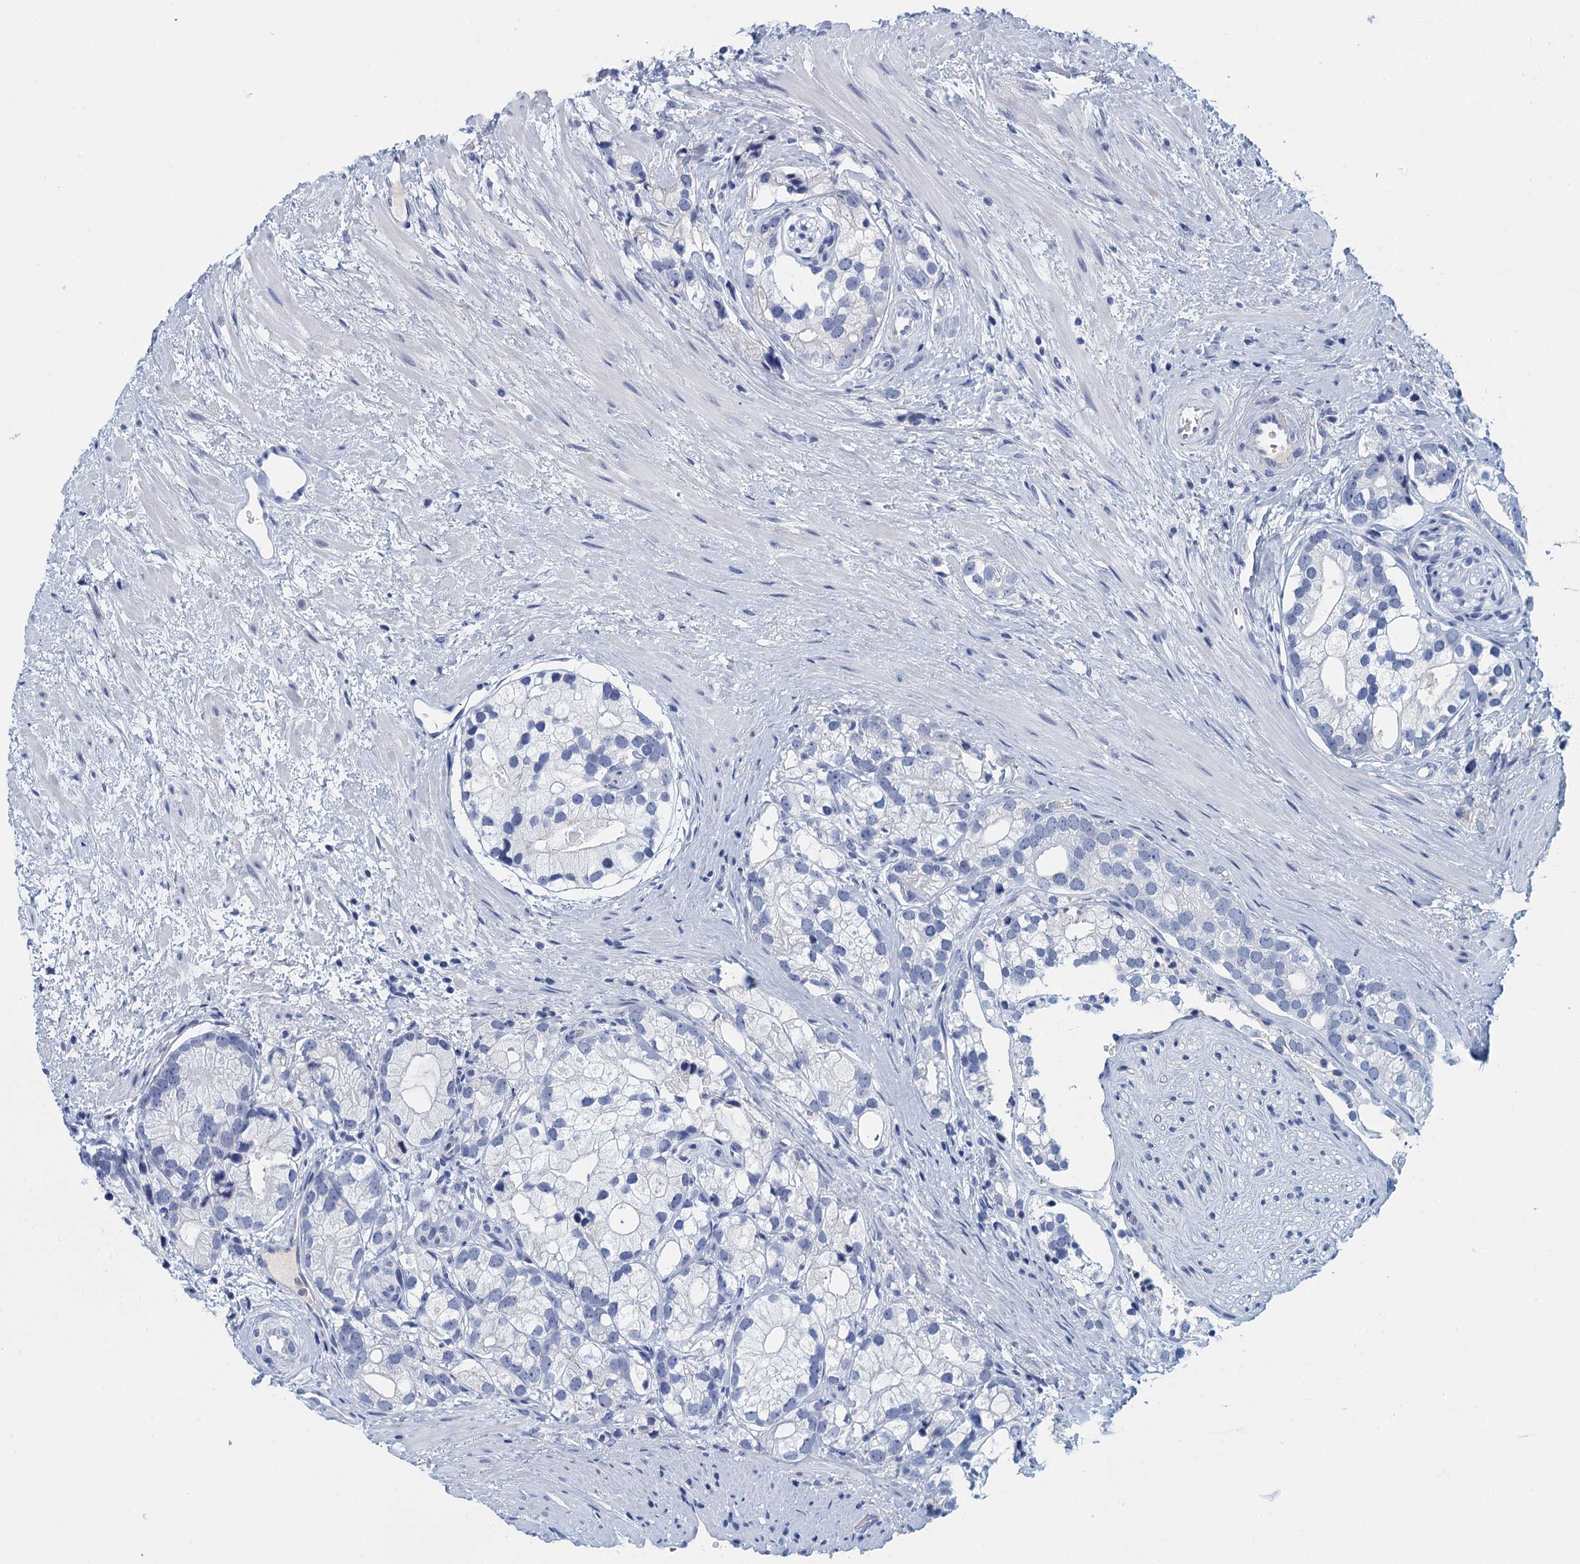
{"staining": {"intensity": "negative", "quantity": "none", "location": "none"}, "tissue": "prostate cancer", "cell_type": "Tumor cells", "image_type": "cancer", "snomed": [{"axis": "morphology", "description": "Adenocarcinoma, High grade"}, {"axis": "topography", "description": "Prostate"}], "caption": "There is no significant expression in tumor cells of prostate high-grade adenocarcinoma. (DAB (3,3'-diaminobenzidine) immunohistochemistry visualized using brightfield microscopy, high magnification).", "gene": "CYP51A1", "patient": {"sex": "male", "age": 75}}